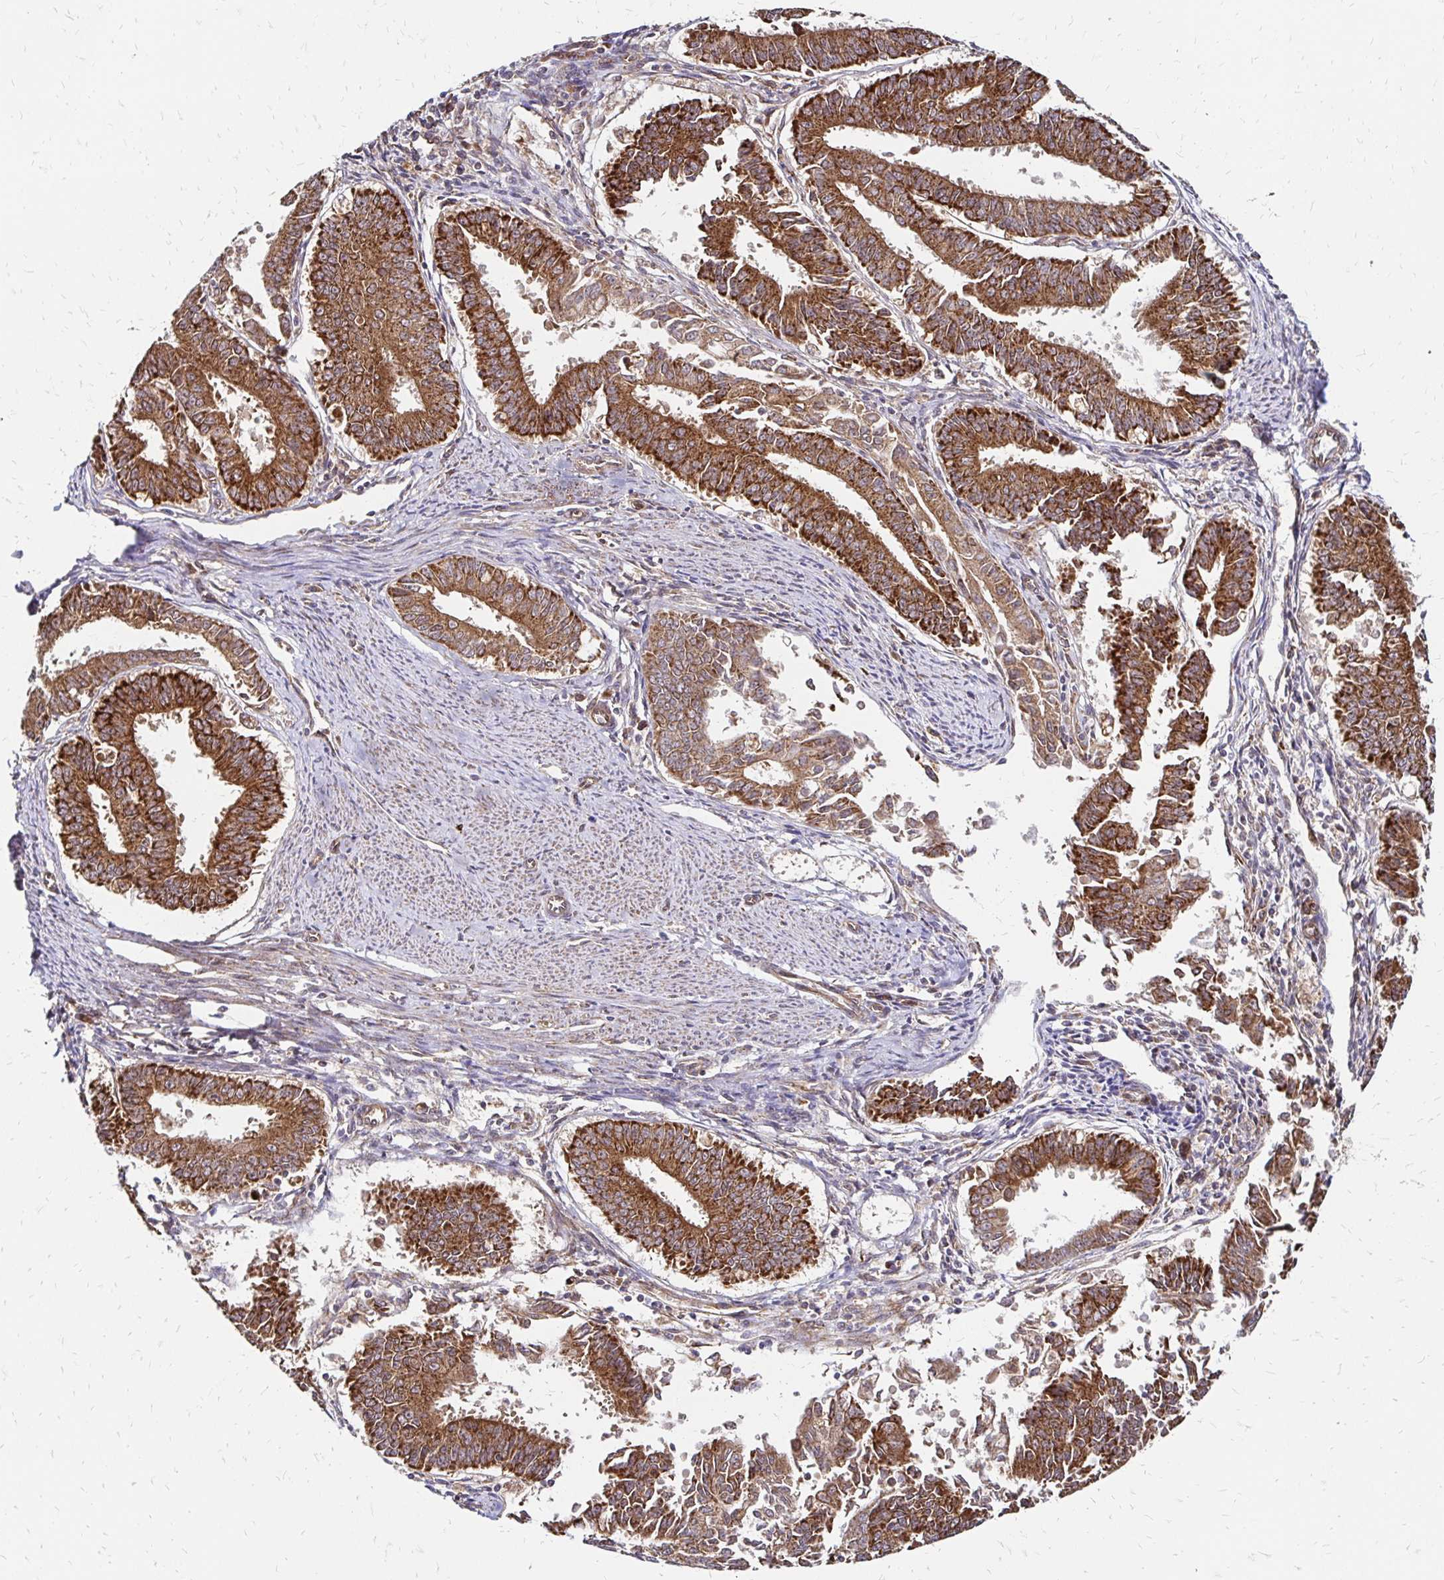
{"staining": {"intensity": "strong", "quantity": ">75%", "location": "cytoplasmic/membranous"}, "tissue": "endometrial cancer", "cell_type": "Tumor cells", "image_type": "cancer", "snomed": [{"axis": "morphology", "description": "Adenocarcinoma, NOS"}, {"axis": "topography", "description": "Endometrium"}], "caption": "Human endometrial cancer (adenocarcinoma) stained for a protein (brown) shows strong cytoplasmic/membranous positive positivity in approximately >75% of tumor cells.", "gene": "ZW10", "patient": {"sex": "female", "age": 73}}